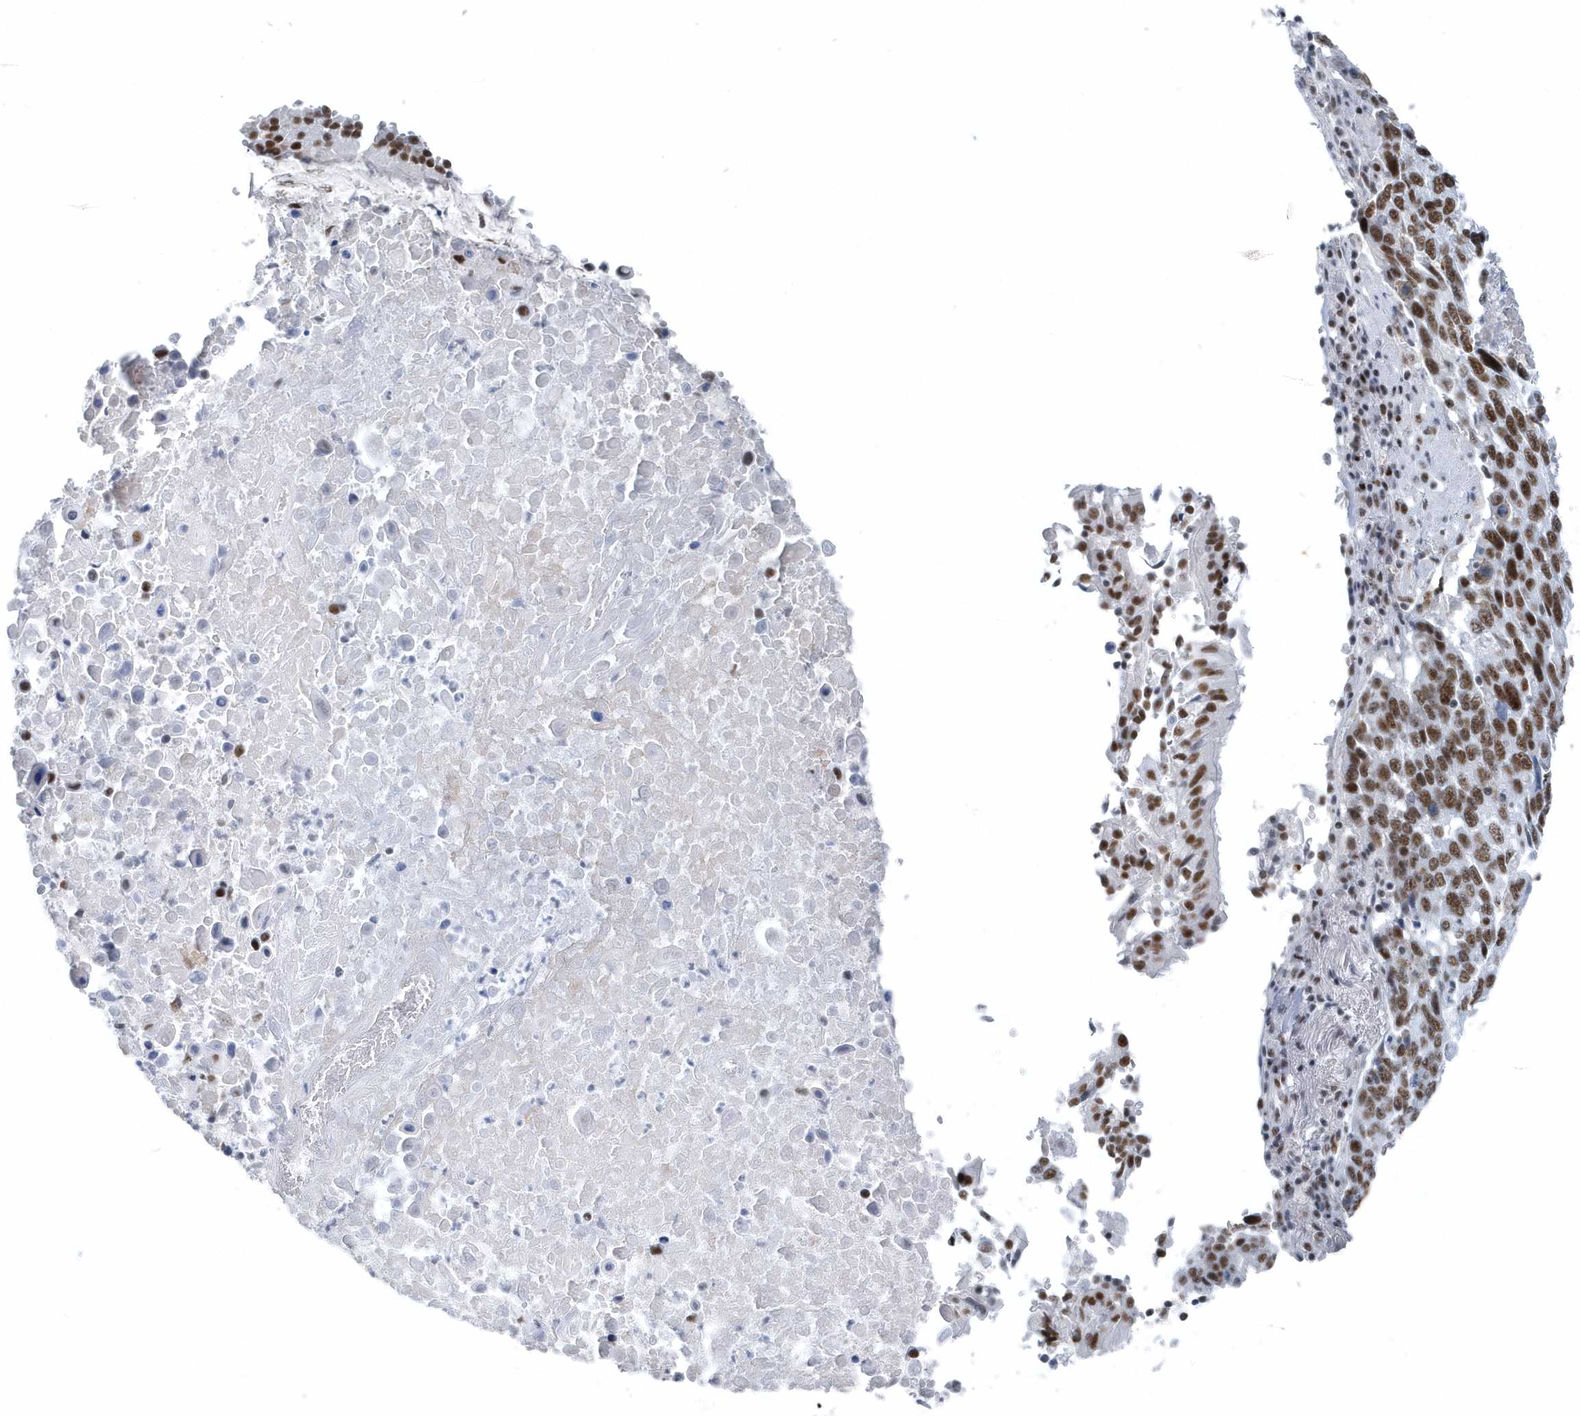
{"staining": {"intensity": "strong", "quantity": ">75%", "location": "nuclear"}, "tissue": "lung cancer", "cell_type": "Tumor cells", "image_type": "cancer", "snomed": [{"axis": "morphology", "description": "Squamous cell carcinoma, NOS"}, {"axis": "topography", "description": "Lung"}], "caption": "Immunohistochemical staining of human squamous cell carcinoma (lung) demonstrates high levels of strong nuclear expression in approximately >75% of tumor cells.", "gene": "FIP1L1", "patient": {"sex": "male", "age": 66}}